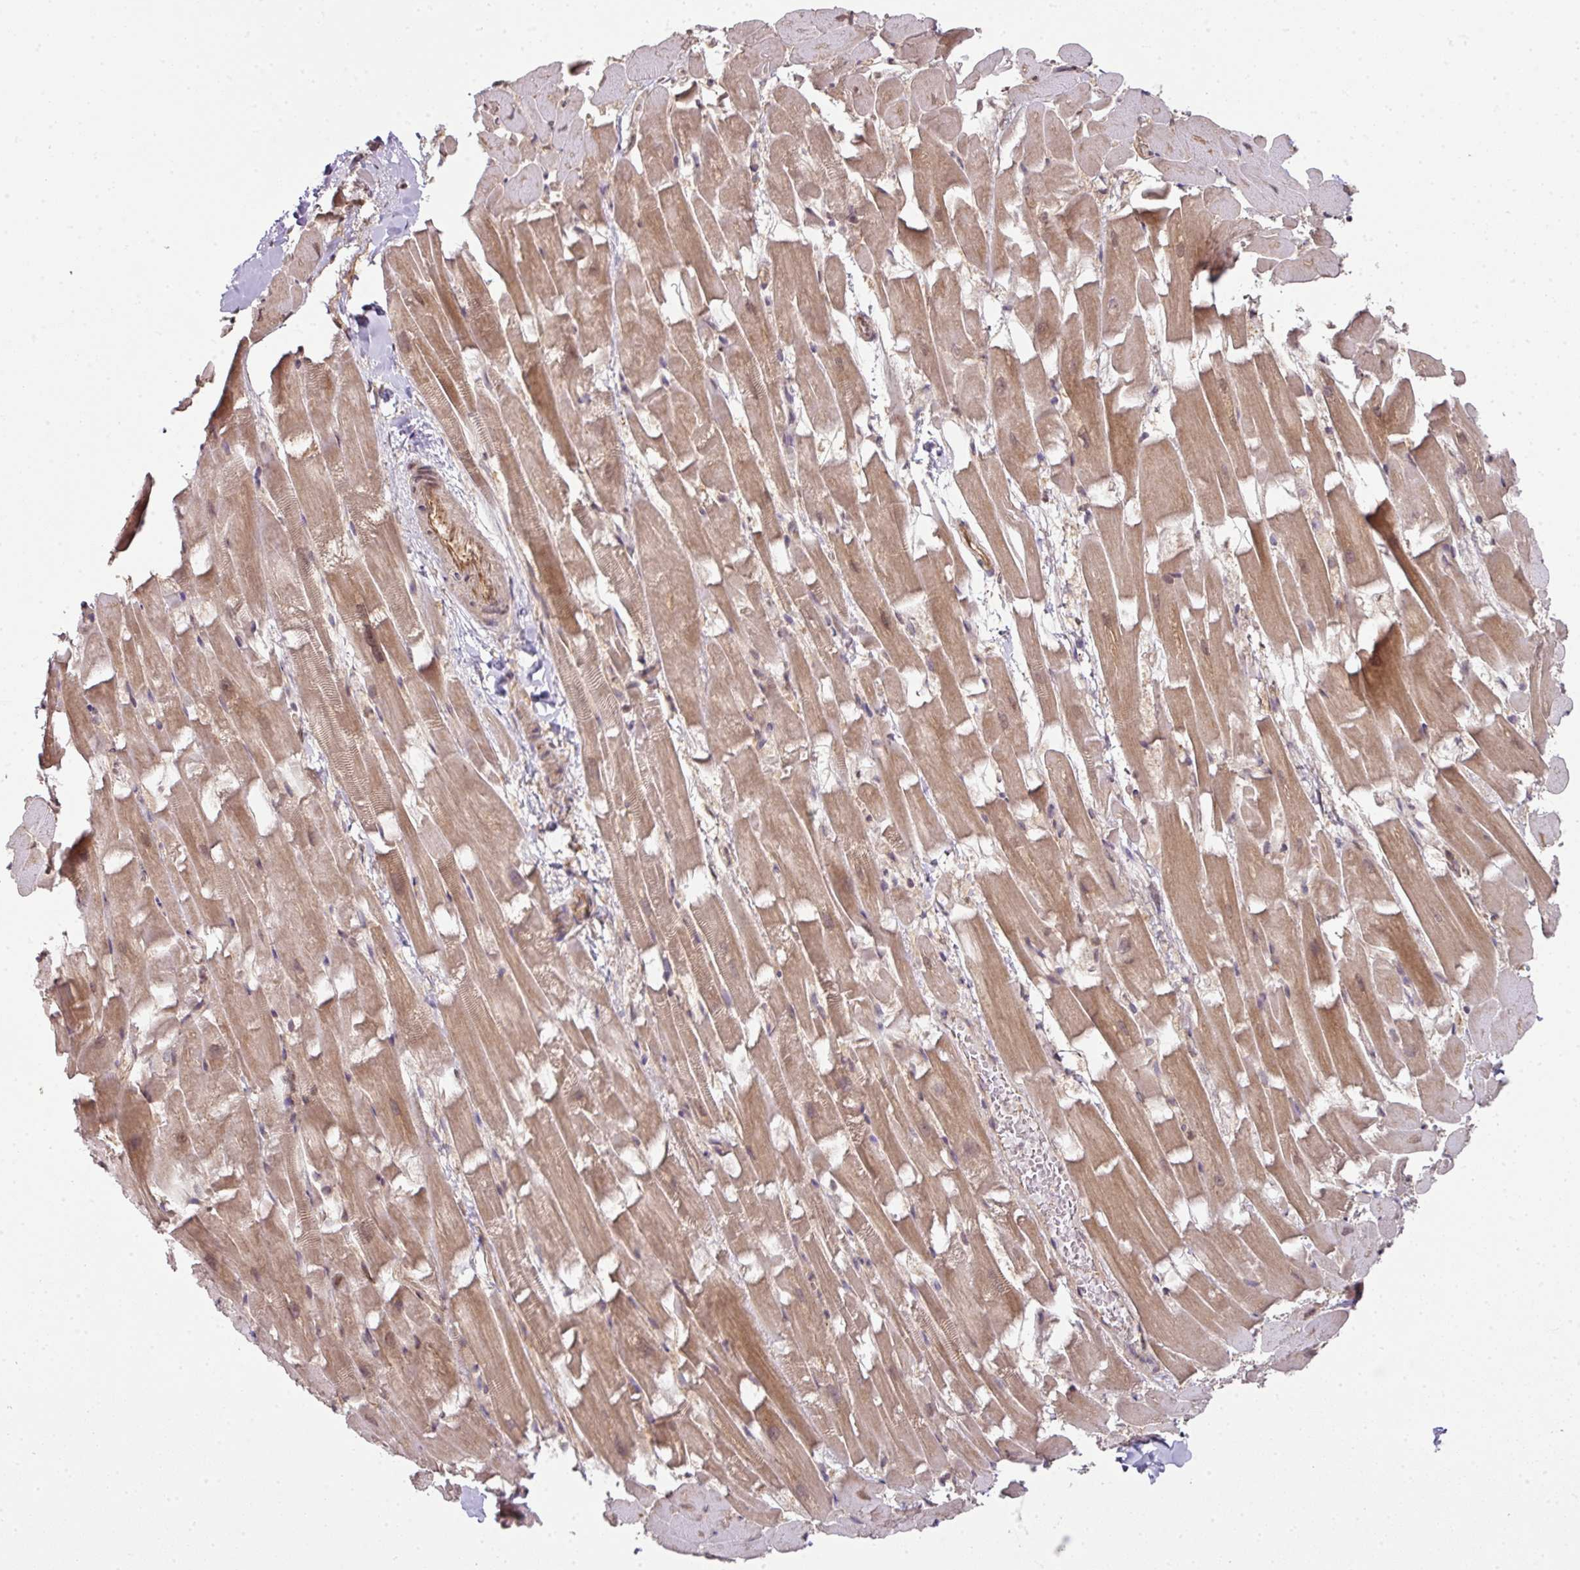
{"staining": {"intensity": "moderate", "quantity": ">75%", "location": "cytoplasmic/membranous,nuclear"}, "tissue": "heart muscle", "cell_type": "Cardiomyocytes", "image_type": "normal", "snomed": [{"axis": "morphology", "description": "Normal tissue, NOS"}, {"axis": "topography", "description": "Heart"}], "caption": "Heart muscle stained with immunohistochemistry reveals moderate cytoplasmic/membranous,nuclear positivity in about >75% of cardiomyocytes. (brown staining indicates protein expression, while blue staining denotes nuclei).", "gene": "ANKRD18A", "patient": {"sex": "male", "age": 37}}